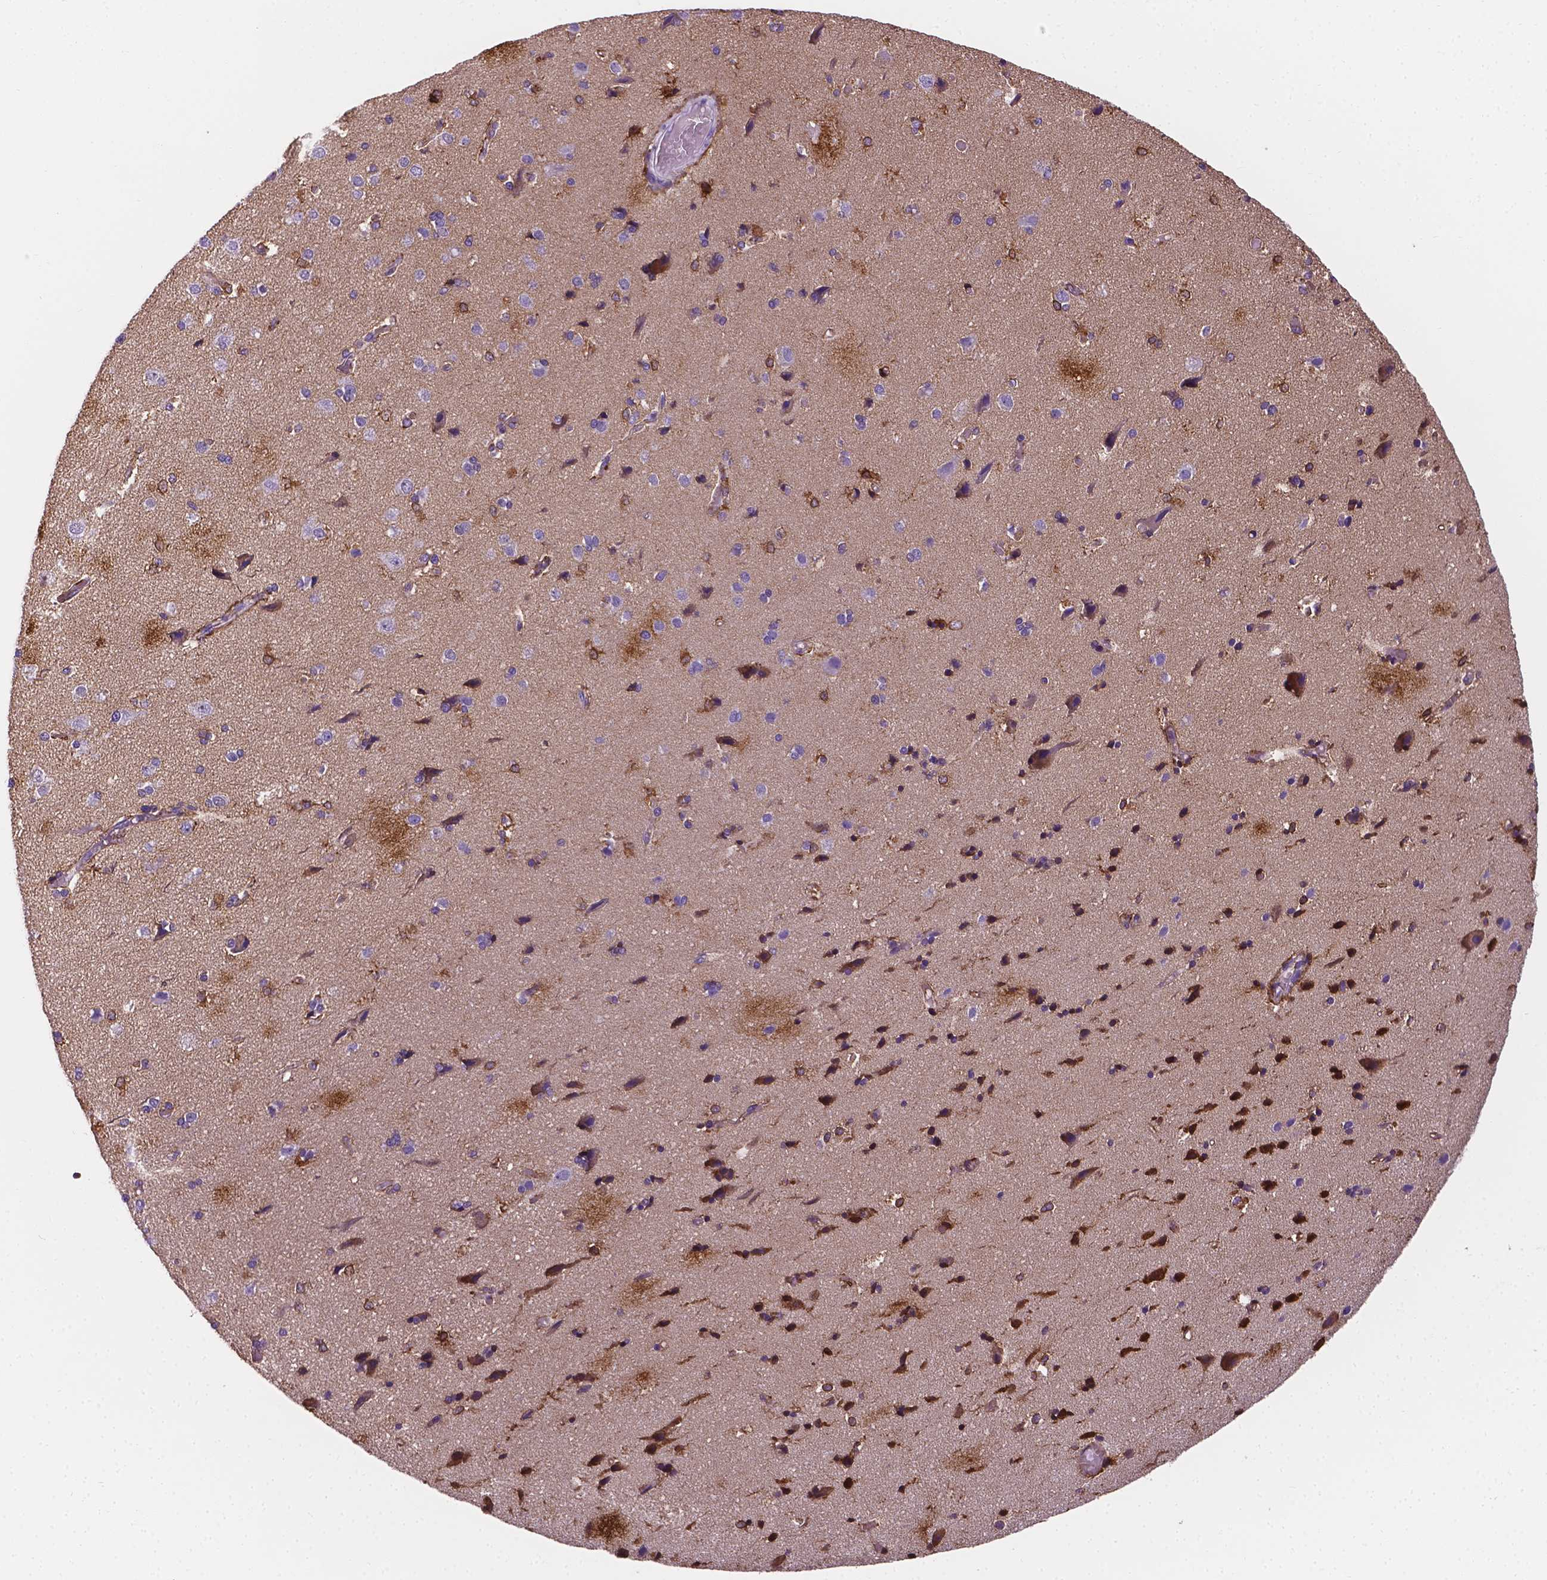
{"staining": {"intensity": "strong", "quantity": "25%-75%", "location": "cytoplasmic/membranous"}, "tissue": "cerebral cortex", "cell_type": "Endothelial cells", "image_type": "normal", "snomed": [{"axis": "morphology", "description": "Normal tissue, NOS"}, {"axis": "morphology", "description": "Glioma, malignant, High grade"}, {"axis": "topography", "description": "Cerebral cortex"}], "caption": "DAB (3,3'-diaminobenzidine) immunohistochemical staining of benign human cerebral cortex reveals strong cytoplasmic/membranous protein expression in about 25%-75% of endothelial cells. (DAB (3,3'-diaminobenzidine) IHC, brown staining for protein, blue staining for nuclei).", "gene": "APOE", "patient": {"sex": "male", "age": 71}}